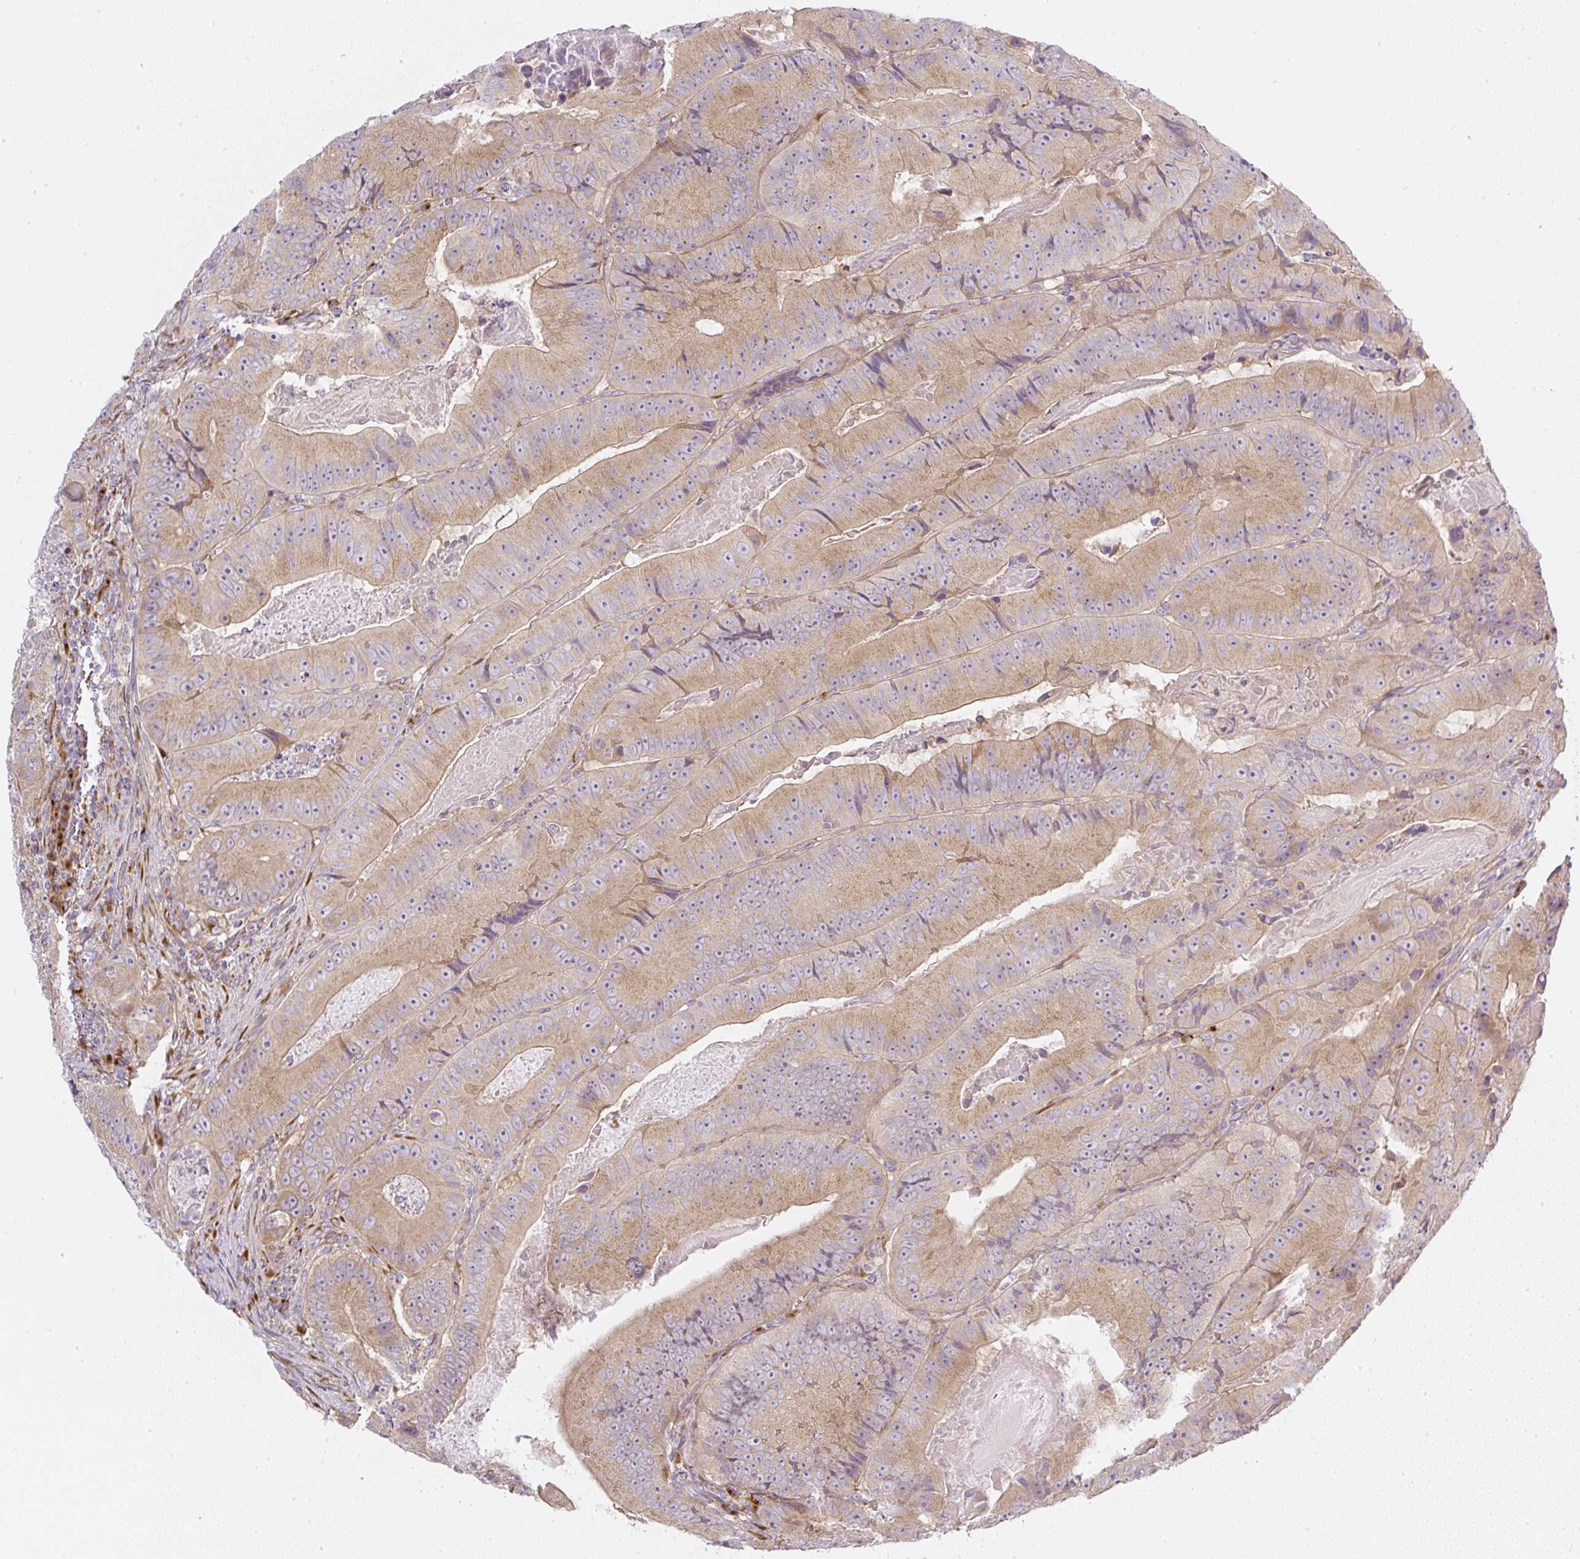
{"staining": {"intensity": "moderate", "quantity": ">75%", "location": "cytoplasmic/membranous"}, "tissue": "colorectal cancer", "cell_type": "Tumor cells", "image_type": "cancer", "snomed": [{"axis": "morphology", "description": "Adenocarcinoma, NOS"}, {"axis": "topography", "description": "Colon"}], "caption": "Protein expression by IHC exhibits moderate cytoplasmic/membranous staining in about >75% of tumor cells in colorectal adenocarcinoma.", "gene": "MLX", "patient": {"sex": "female", "age": 86}}